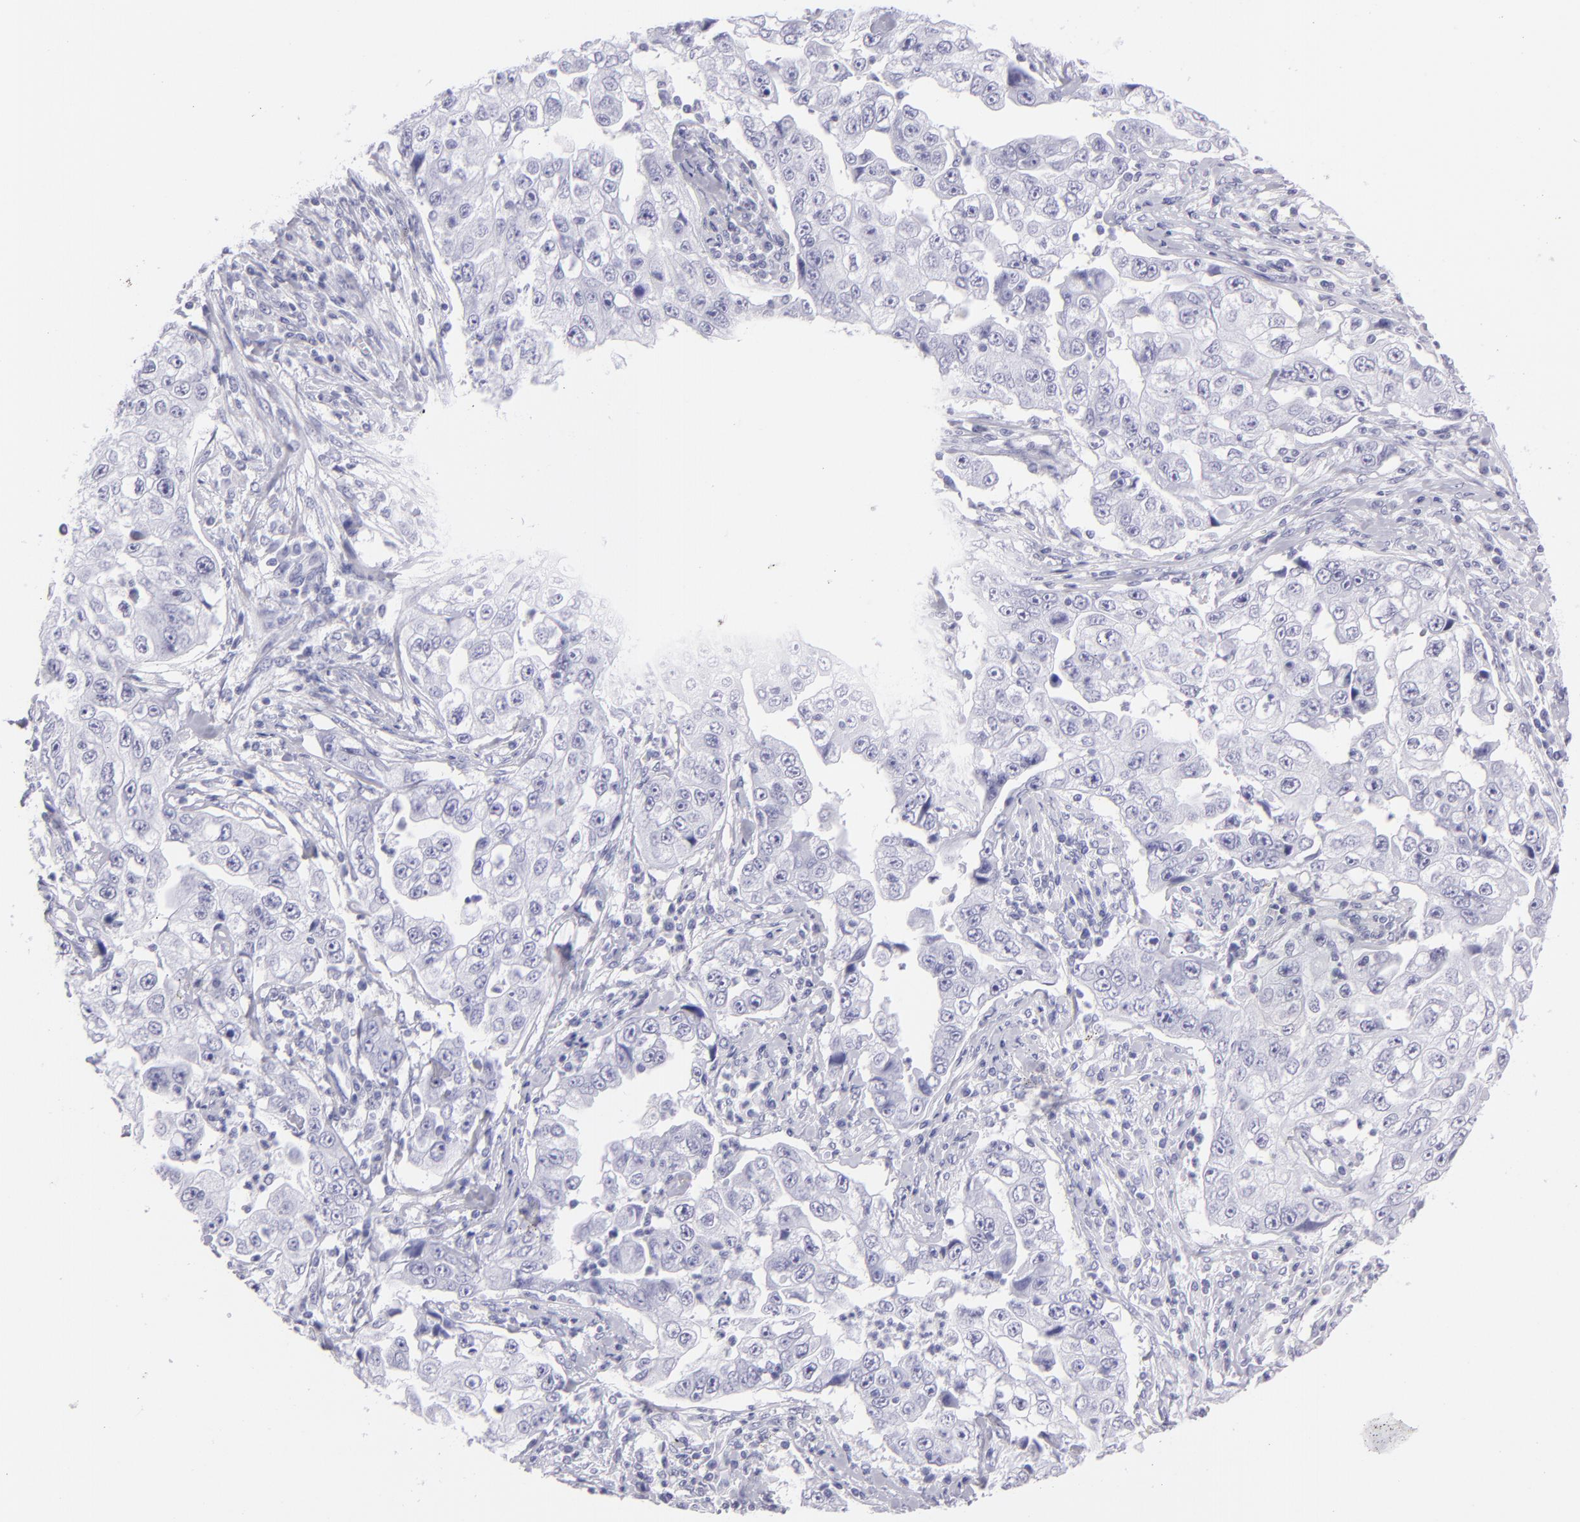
{"staining": {"intensity": "negative", "quantity": "none", "location": "none"}, "tissue": "lung cancer", "cell_type": "Tumor cells", "image_type": "cancer", "snomed": [{"axis": "morphology", "description": "Squamous cell carcinoma, NOS"}, {"axis": "topography", "description": "Lung"}], "caption": "Tumor cells show no significant protein staining in squamous cell carcinoma (lung).", "gene": "PVALB", "patient": {"sex": "male", "age": 64}}